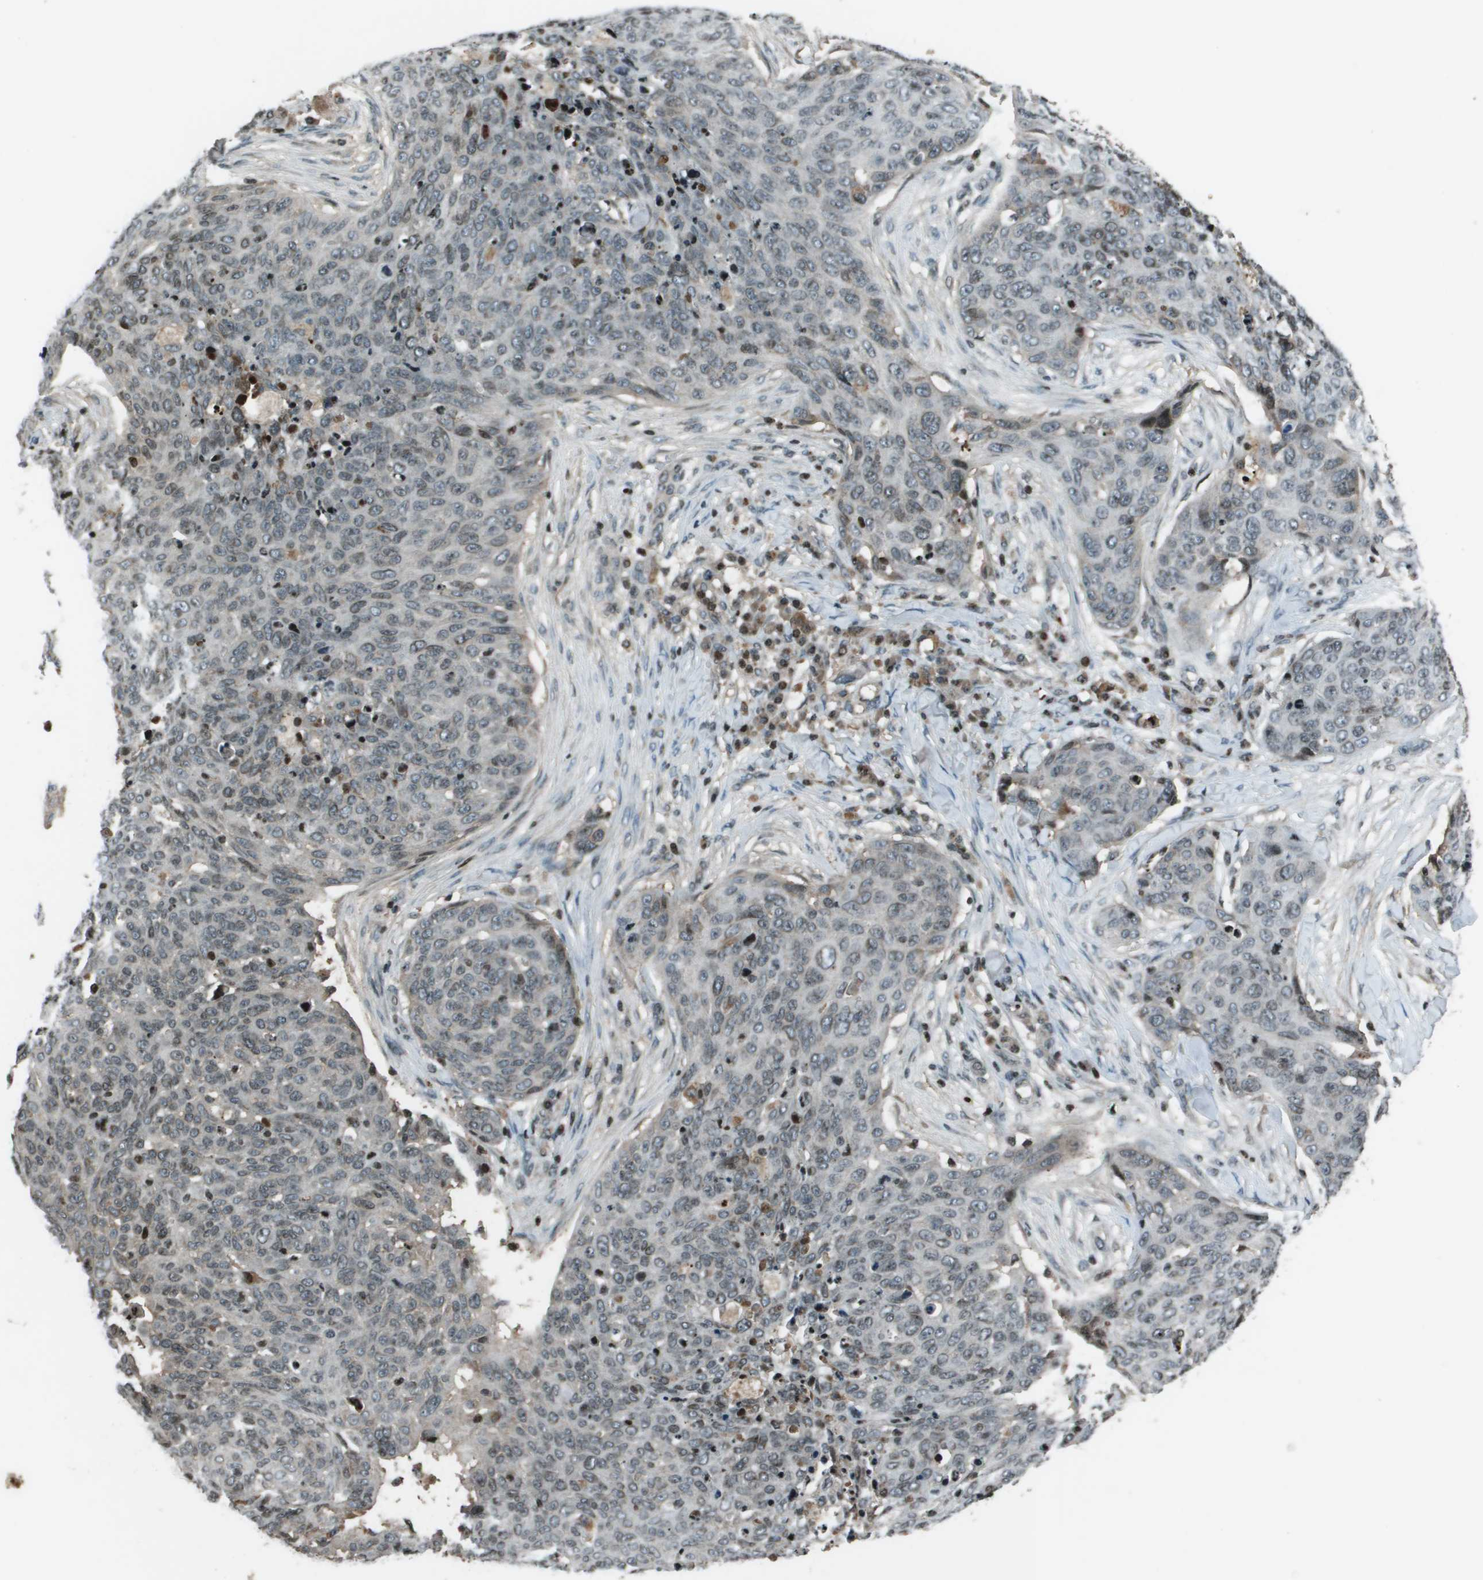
{"staining": {"intensity": "negative", "quantity": "none", "location": "none"}, "tissue": "skin cancer", "cell_type": "Tumor cells", "image_type": "cancer", "snomed": [{"axis": "morphology", "description": "Squamous cell carcinoma in situ, NOS"}, {"axis": "morphology", "description": "Squamous cell carcinoma, NOS"}, {"axis": "topography", "description": "Skin"}], "caption": "Immunohistochemical staining of human skin cancer demonstrates no significant expression in tumor cells. Brightfield microscopy of immunohistochemistry (IHC) stained with DAB (brown) and hematoxylin (blue), captured at high magnification.", "gene": "CXCL12", "patient": {"sex": "male", "age": 93}}